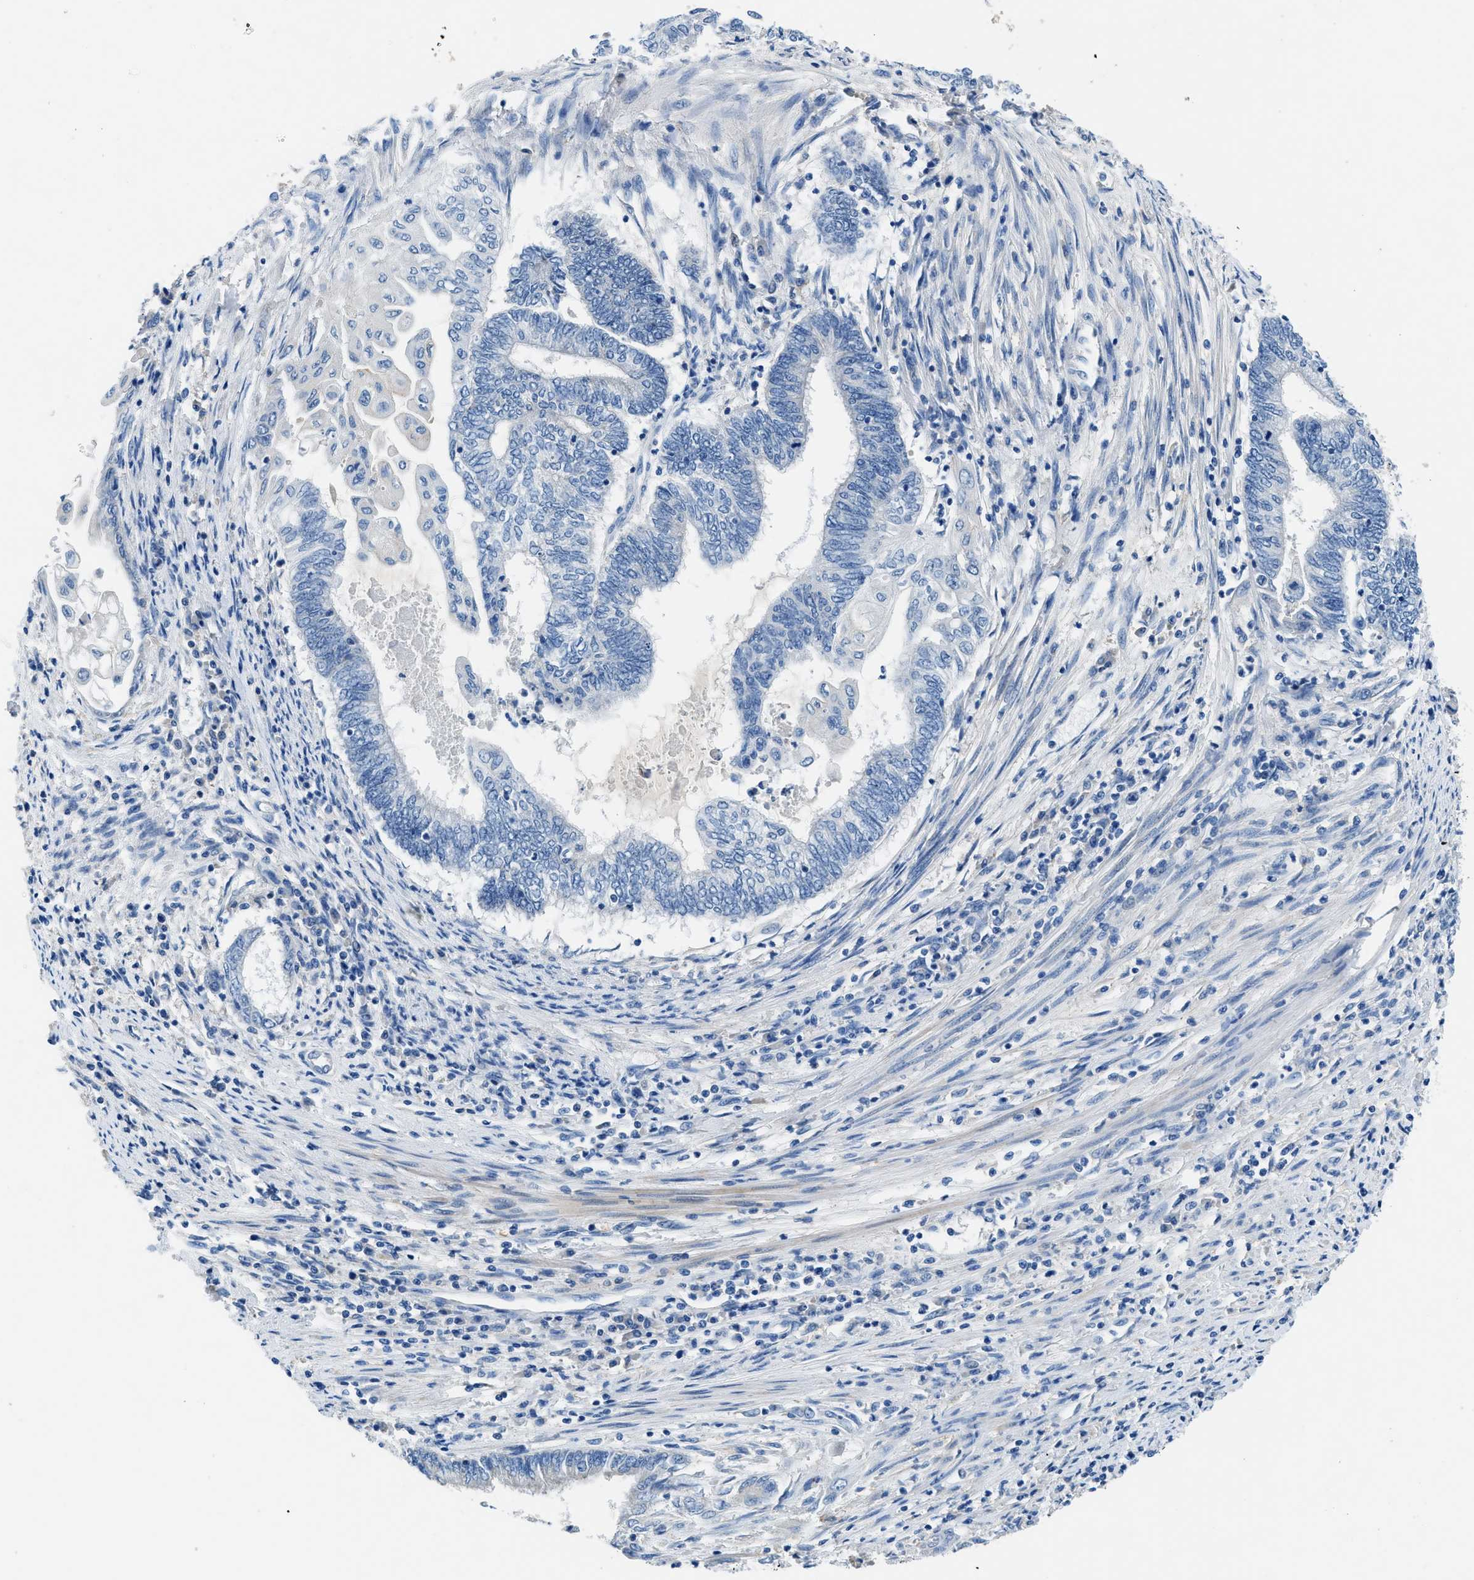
{"staining": {"intensity": "negative", "quantity": "none", "location": "none"}, "tissue": "endometrial cancer", "cell_type": "Tumor cells", "image_type": "cancer", "snomed": [{"axis": "morphology", "description": "Adenocarcinoma, NOS"}, {"axis": "topography", "description": "Uterus"}, {"axis": "topography", "description": "Endometrium"}], "caption": "A high-resolution micrograph shows immunohistochemistry (IHC) staining of endometrial adenocarcinoma, which shows no significant expression in tumor cells. The staining was performed using DAB (3,3'-diaminobenzidine) to visualize the protein expression in brown, while the nuclei were stained in blue with hematoxylin (Magnification: 20x).", "gene": "SLC10A6", "patient": {"sex": "female", "age": 70}}